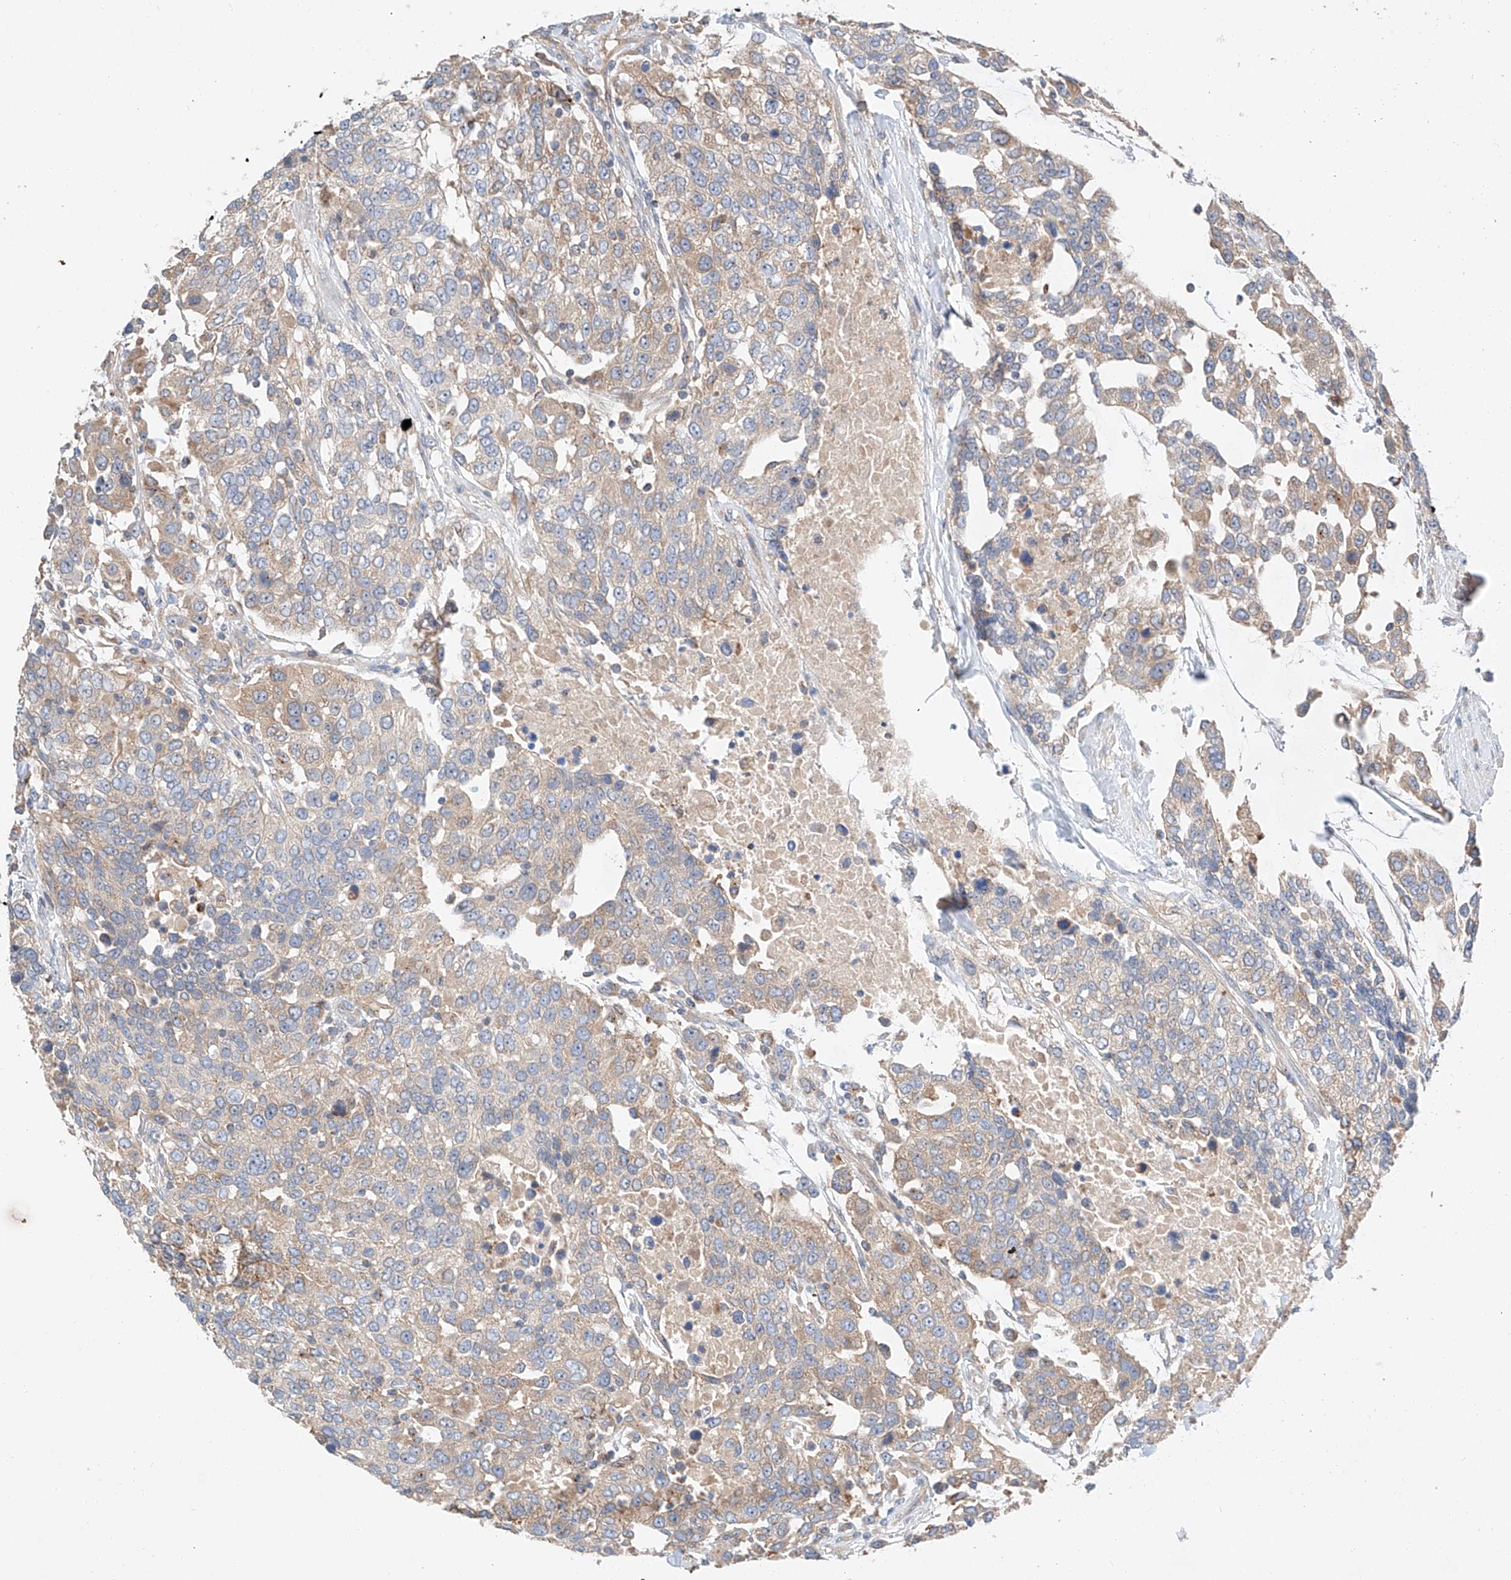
{"staining": {"intensity": "weak", "quantity": "<25%", "location": "cytoplasmic/membranous"}, "tissue": "urothelial cancer", "cell_type": "Tumor cells", "image_type": "cancer", "snomed": [{"axis": "morphology", "description": "Urothelial carcinoma, High grade"}, {"axis": "topography", "description": "Urinary bladder"}], "caption": "DAB immunohistochemical staining of urothelial carcinoma (high-grade) exhibits no significant expression in tumor cells.", "gene": "RUSC1", "patient": {"sex": "female", "age": 80}}